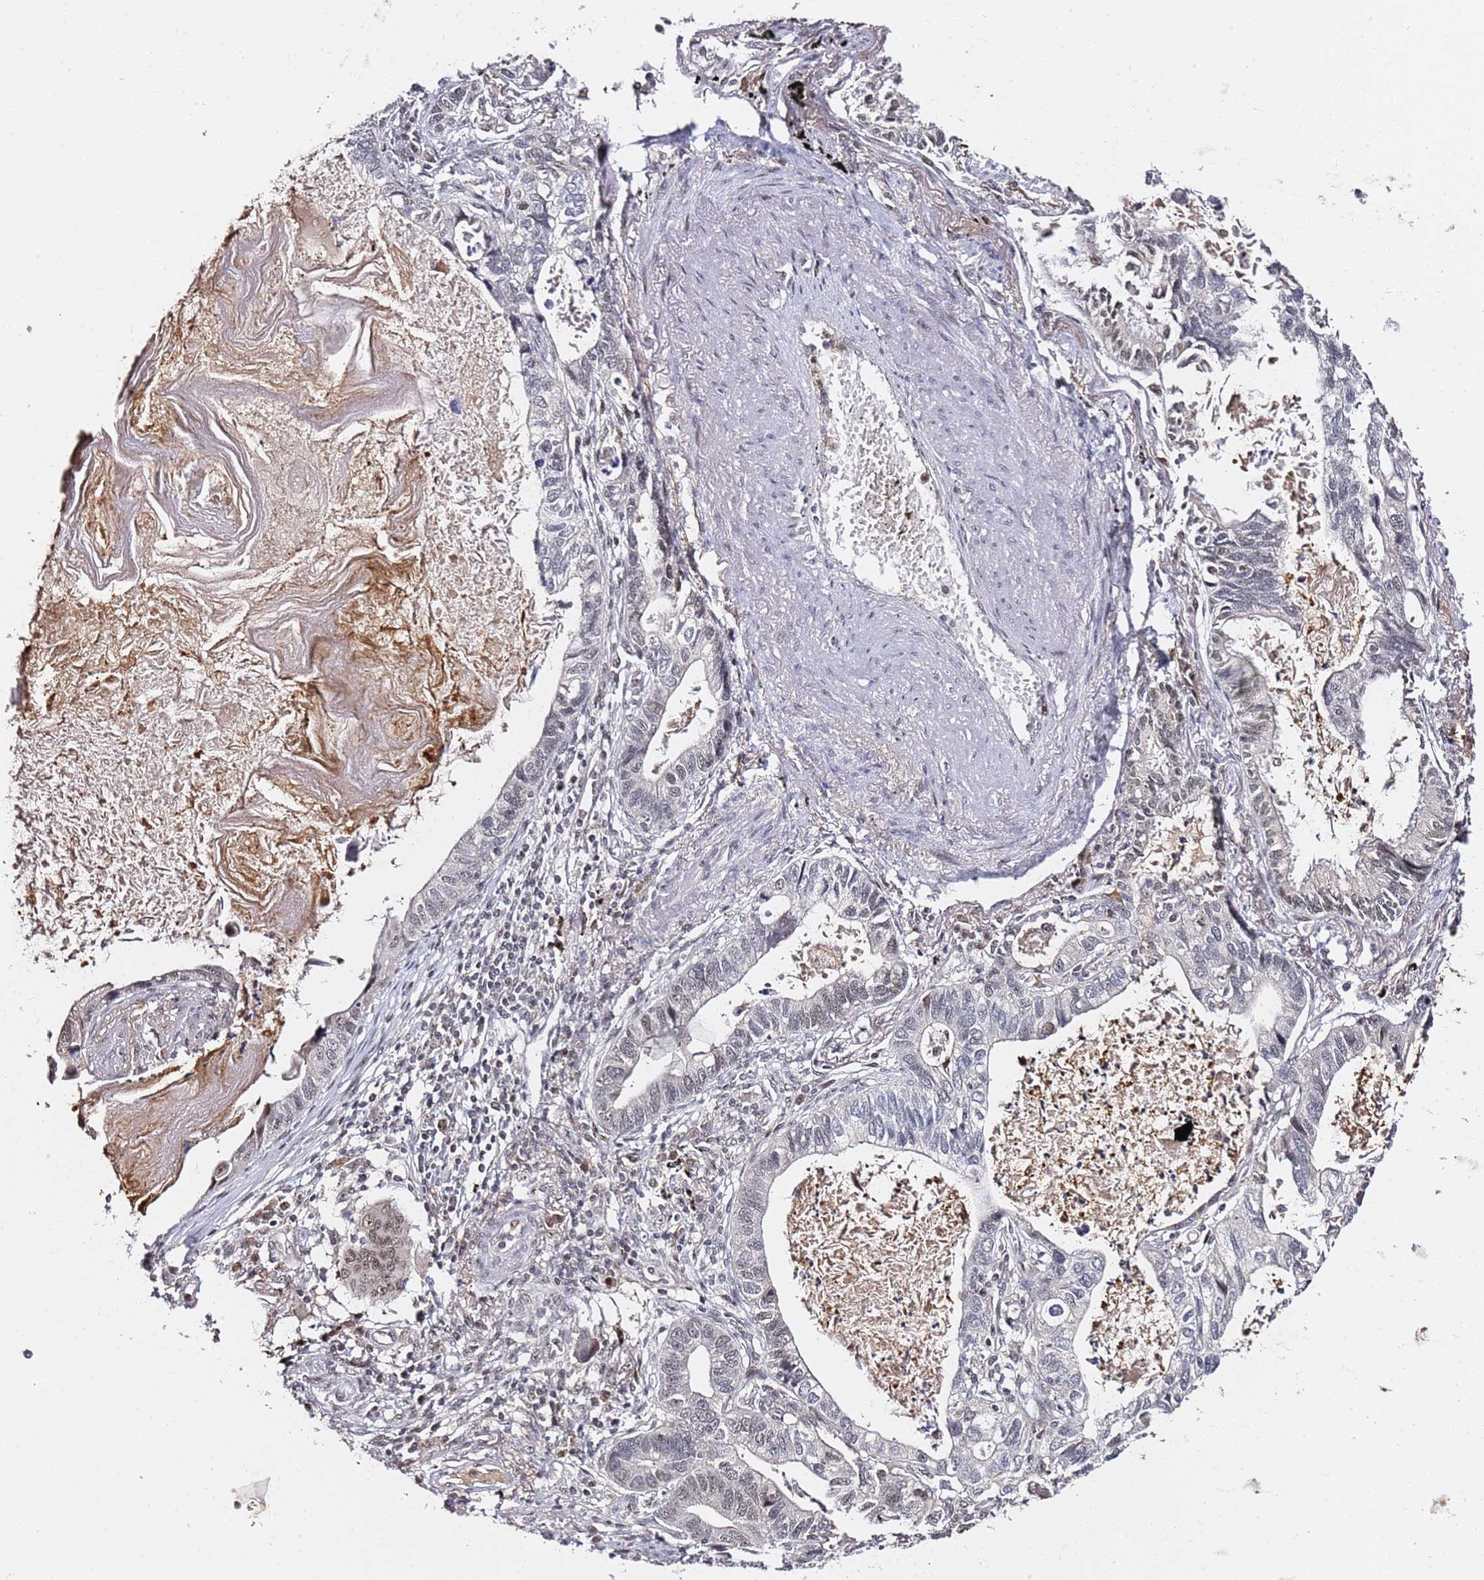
{"staining": {"intensity": "weak", "quantity": "<25%", "location": "nuclear"}, "tissue": "lung cancer", "cell_type": "Tumor cells", "image_type": "cancer", "snomed": [{"axis": "morphology", "description": "Adenocarcinoma, NOS"}, {"axis": "topography", "description": "Lung"}], "caption": "Tumor cells show no significant positivity in lung cancer (adenocarcinoma).", "gene": "FCF1", "patient": {"sex": "male", "age": 67}}